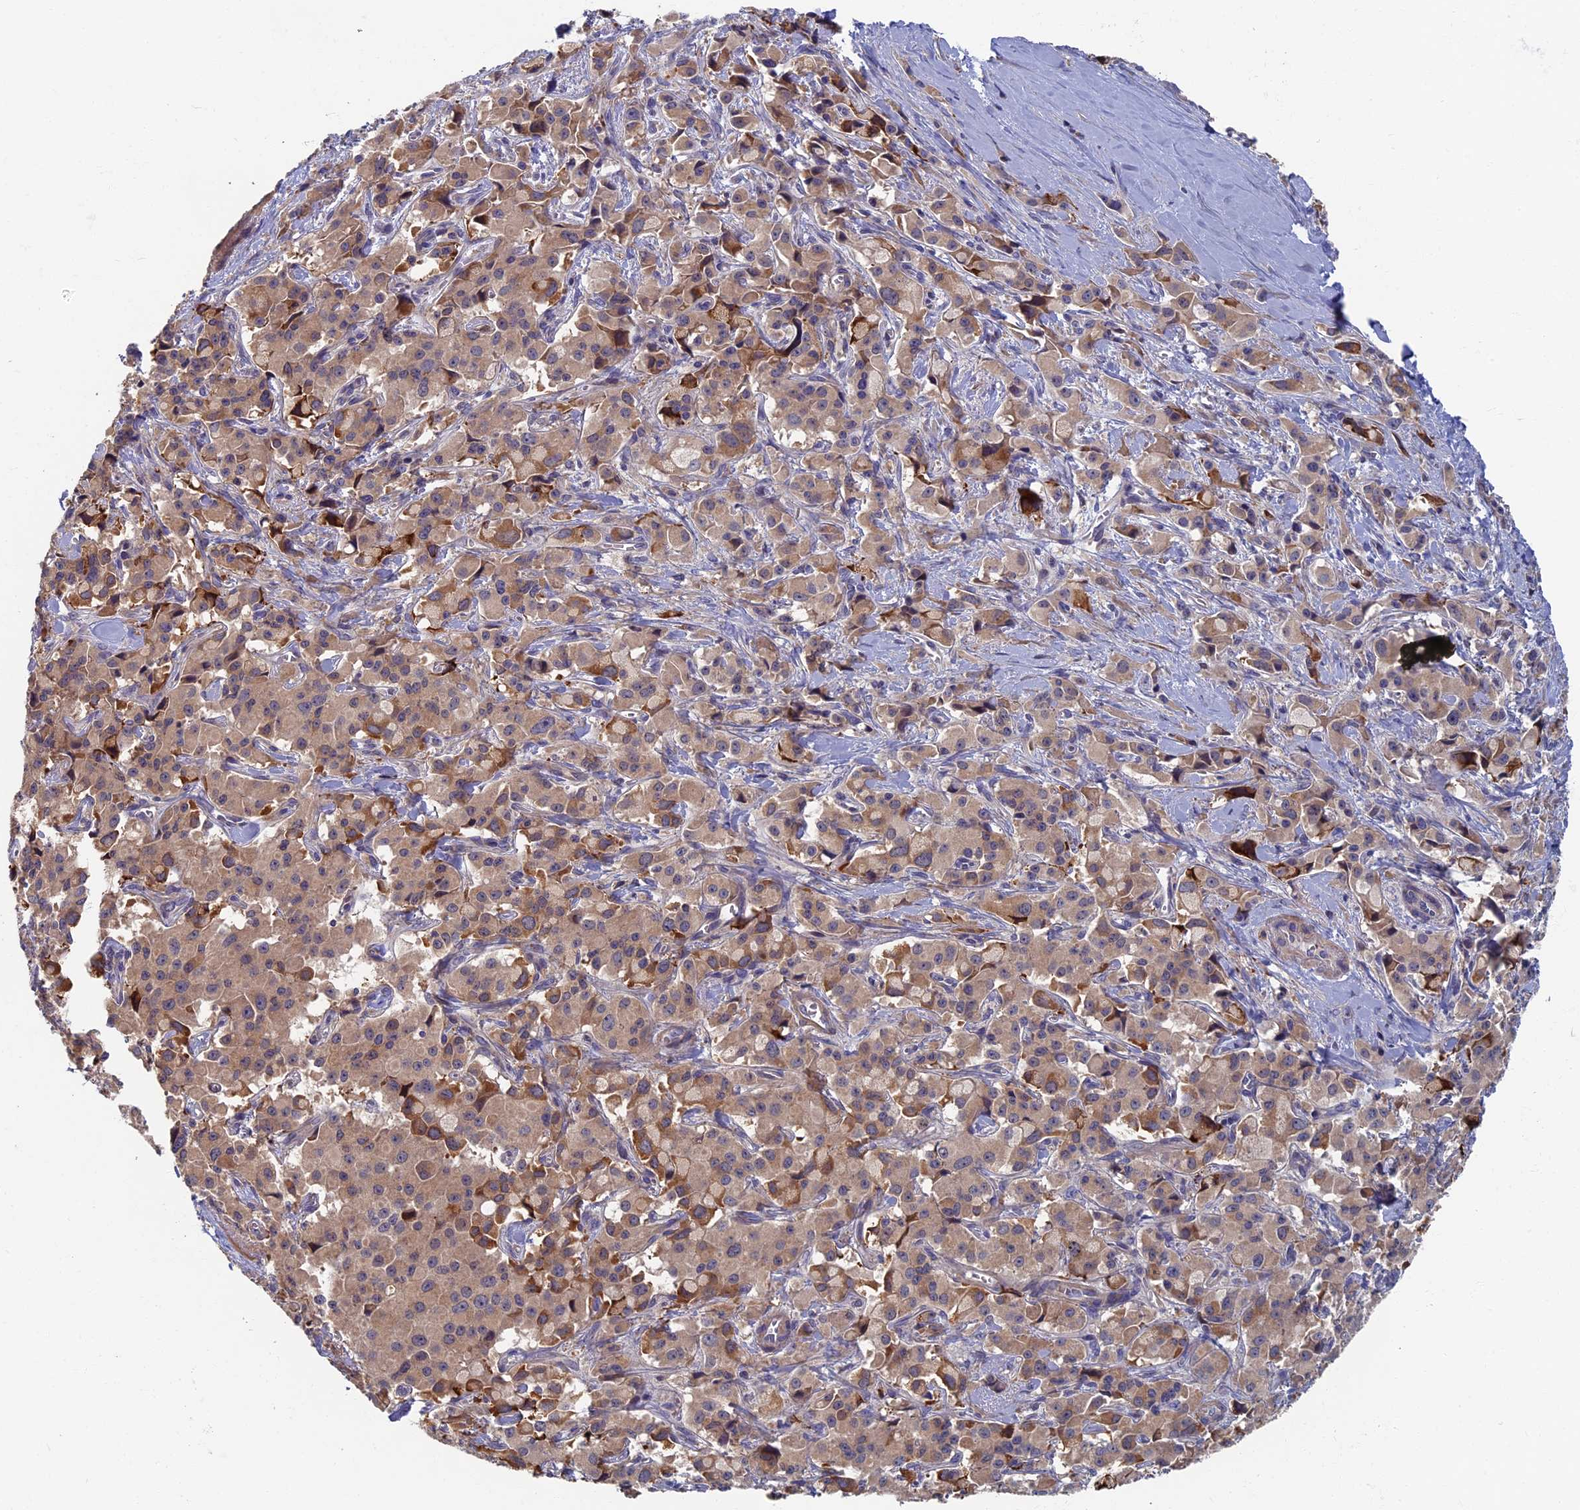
{"staining": {"intensity": "moderate", "quantity": ">75%", "location": "cytoplasmic/membranous"}, "tissue": "pancreatic cancer", "cell_type": "Tumor cells", "image_type": "cancer", "snomed": [{"axis": "morphology", "description": "Adenocarcinoma, NOS"}, {"axis": "topography", "description": "Pancreas"}], "caption": "Protein analysis of pancreatic adenocarcinoma tissue displays moderate cytoplasmic/membranous expression in approximately >75% of tumor cells.", "gene": "TNK2", "patient": {"sex": "male", "age": 65}}